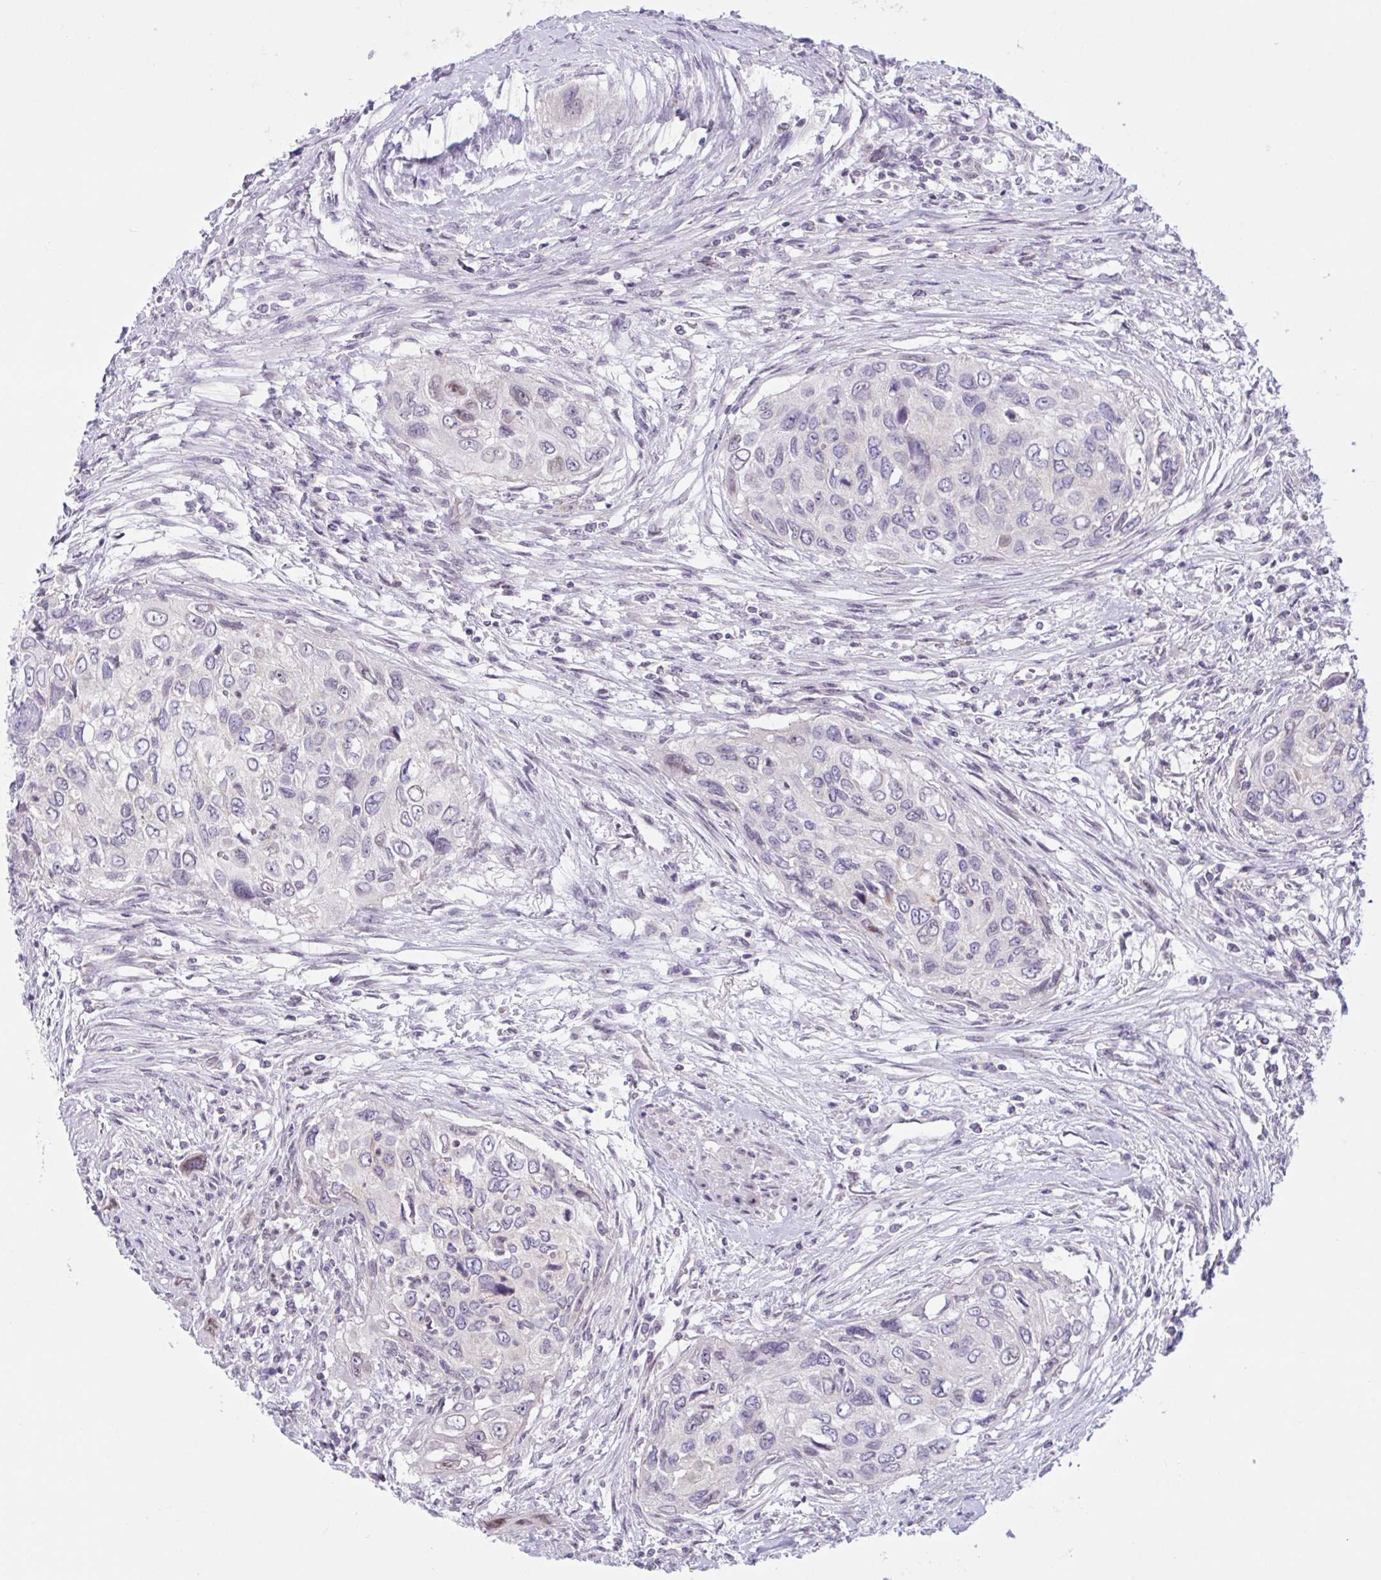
{"staining": {"intensity": "negative", "quantity": "none", "location": "none"}, "tissue": "urothelial cancer", "cell_type": "Tumor cells", "image_type": "cancer", "snomed": [{"axis": "morphology", "description": "Urothelial carcinoma, High grade"}, {"axis": "topography", "description": "Urinary bladder"}], "caption": "Human urothelial cancer stained for a protein using immunohistochemistry (IHC) displays no expression in tumor cells.", "gene": "TANK", "patient": {"sex": "female", "age": 60}}